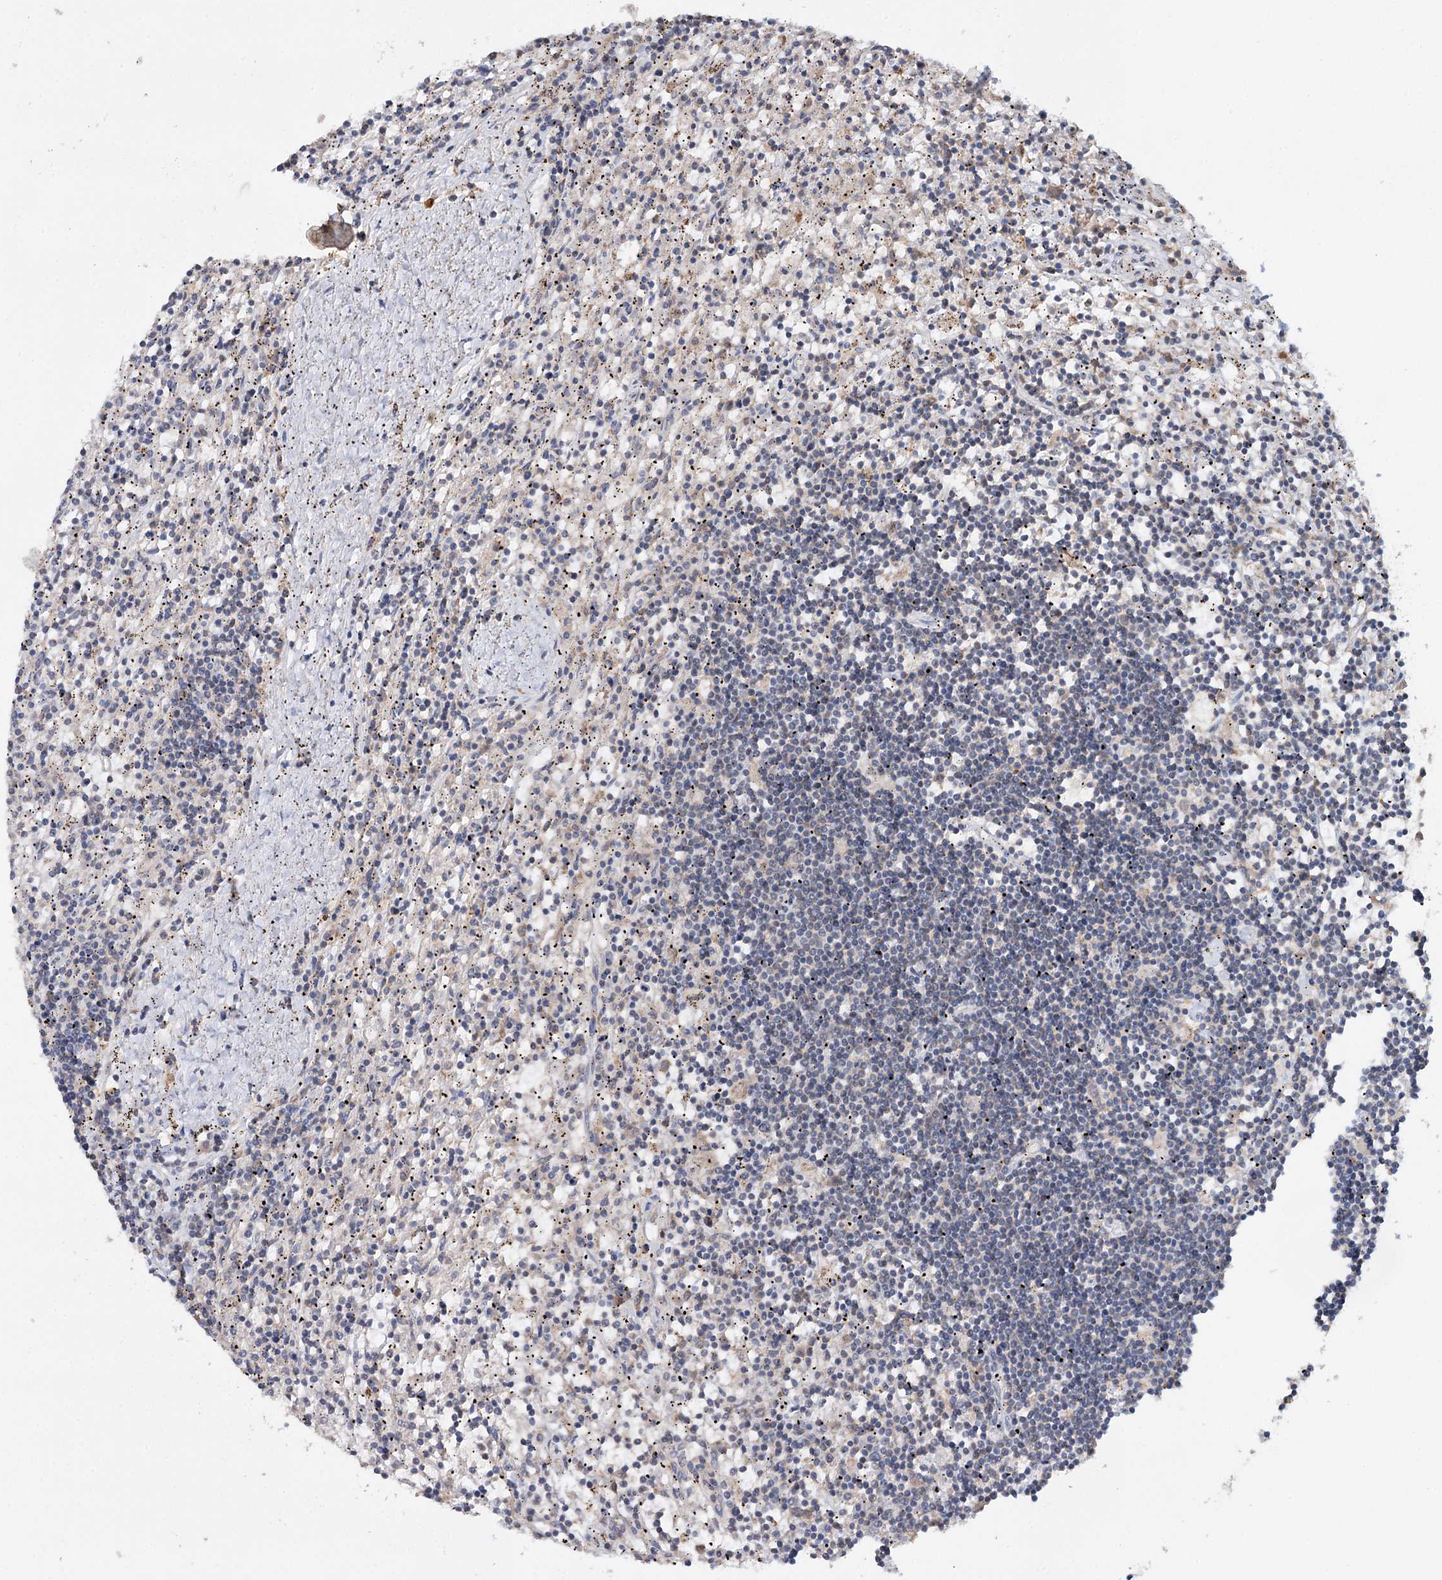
{"staining": {"intensity": "negative", "quantity": "none", "location": "none"}, "tissue": "lymphoma", "cell_type": "Tumor cells", "image_type": "cancer", "snomed": [{"axis": "morphology", "description": "Malignant lymphoma, non-Hodgkin's type, Low grade"}, {"axis": "topography", "description": "Spleen"}], "caption": "IHC of malignant lymphoma, non-Hodgkin's type (low-grade) reveals no staining in tumor cells. (Stains: DAB (3,3'-diaminobenzidine) IHC with hematoxylin counter stain, Microscopy: brightfield microscopy at high magnification).", "gene": "PIK3CB", "patient": {"sex": "male", "age": 76}}